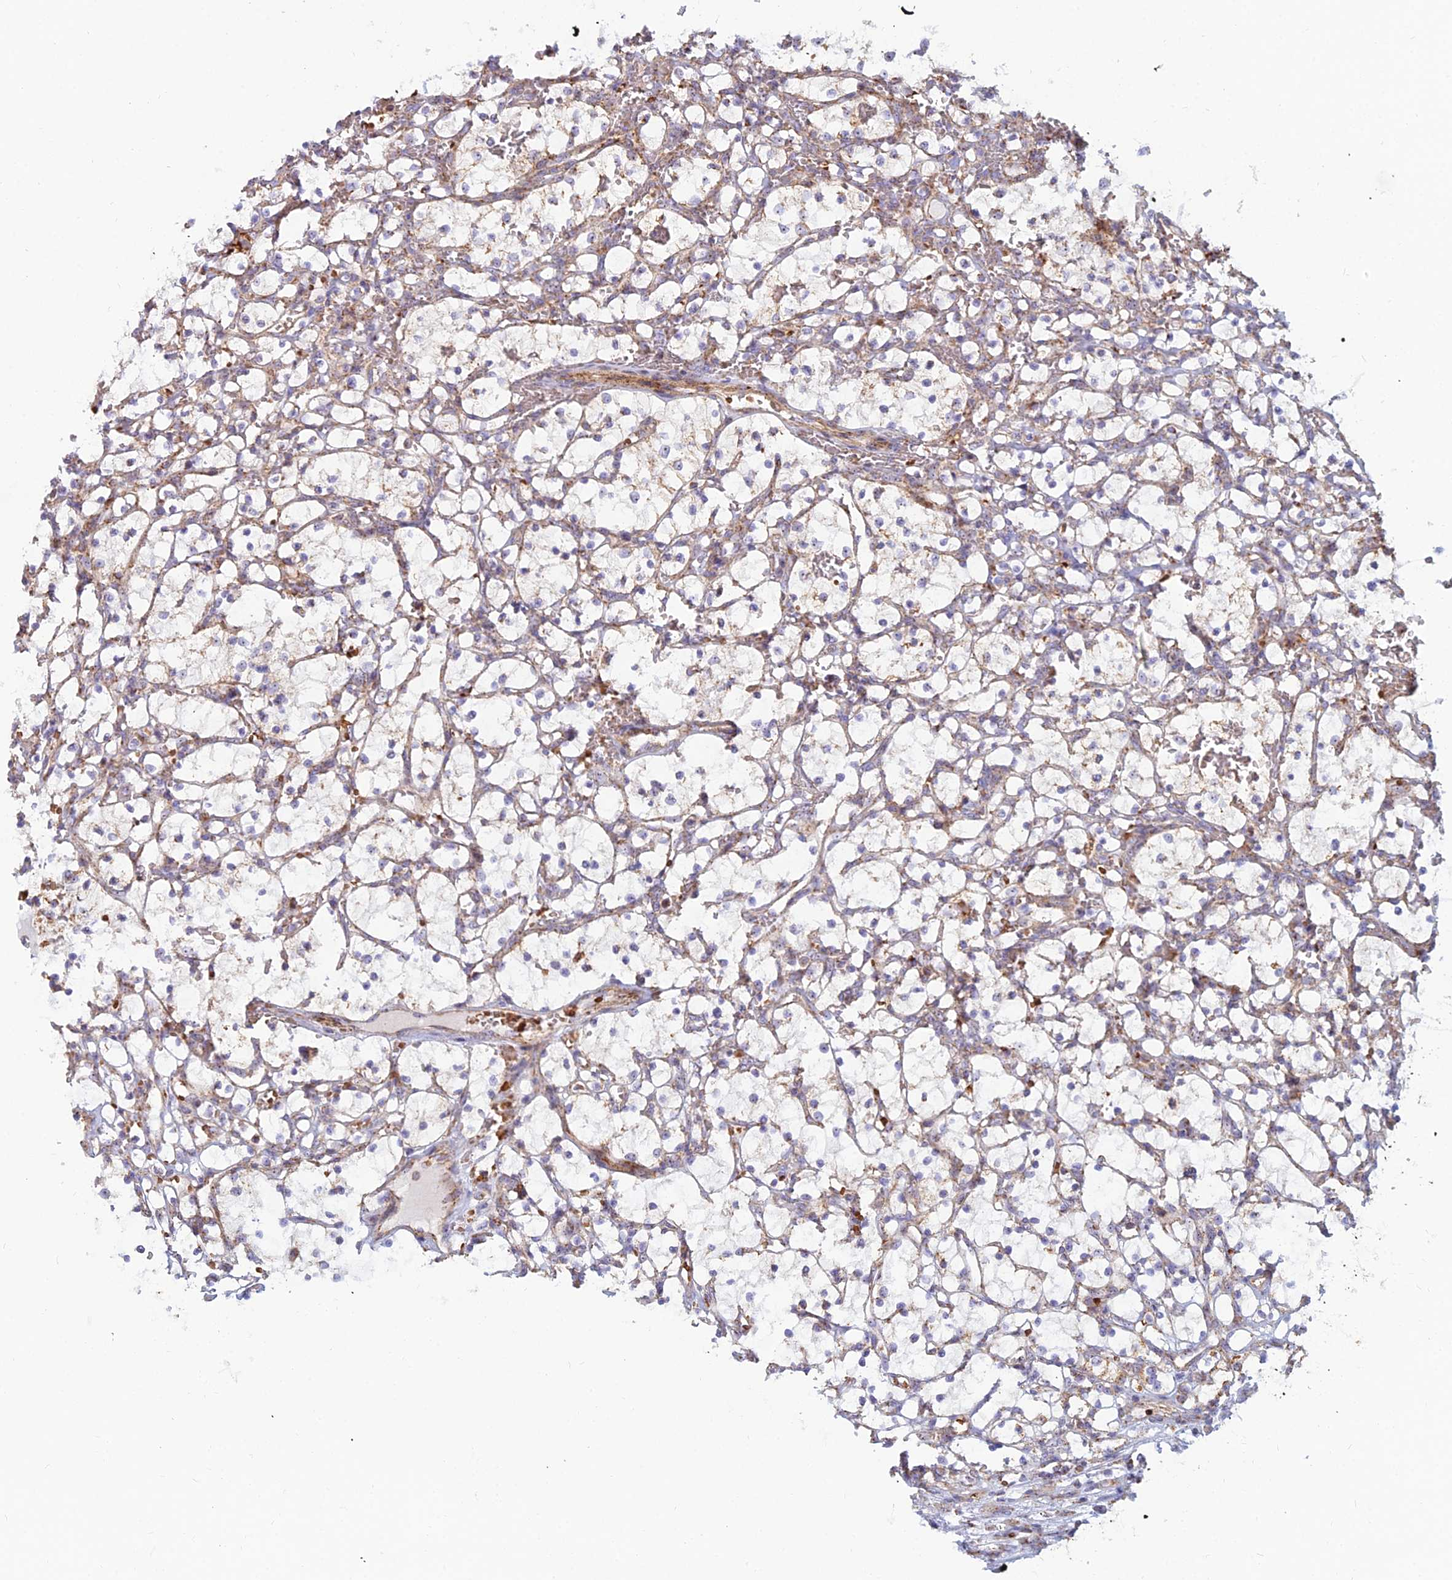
{"staining": {"intensity": "weak", "quantity": "25%-75%", "location": "cytoplasmic/membranous"}, "tissue": "renal cancer", "cell_type": "Tumor cells", "image_type": "cancer", "snomed": [{"axis": "morphology", "description": "Adenocarcinoma, NOS"}, {"axis": "topography", "description": "Kidney"}], "caption": "Immunohistochemistry (IHC) staining of renal cancer, which displays low levels of weak cytoplasmic/membranous staining in approximately 25%-75% of tumor cells indicating weak cytoplasmic/membranous protein positivity. The staining was performed using DAB (3,3'-diaminobenzidine) (brown) for protein detection and nuclei were counterstained in hematoxylin (blue).", "gene": "SLC35F4", "patient": {"sex": "female", "age": 69}}